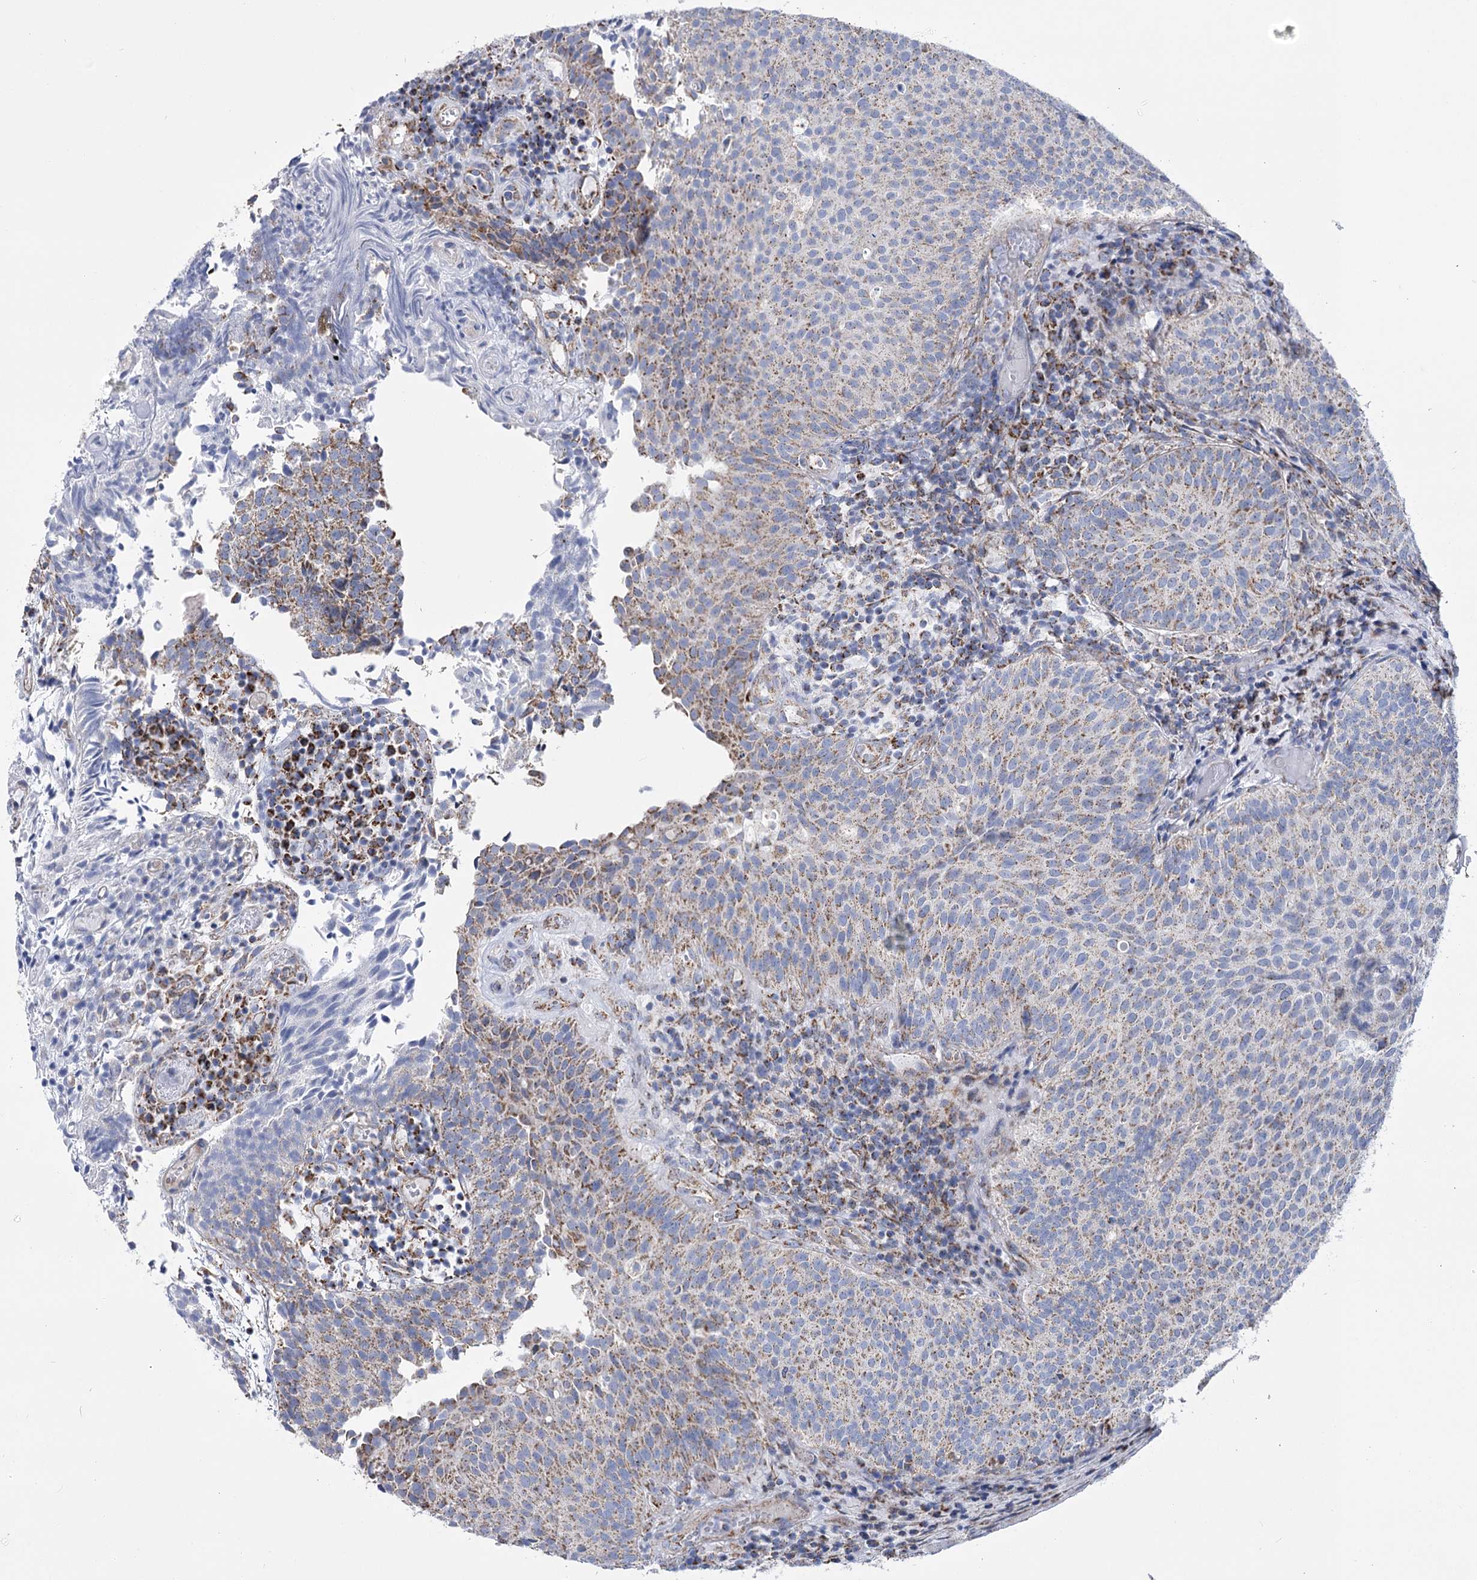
{"staining": {"intensity": "moderate", "quantity": "25%-75%", "location": "cytoplasmic/membranous"}, "tissue": "urothelial cancer", "cell_type": "Tumor cells", "image_type": "cancer", "snomed": [{"axis": "morphology", "description": "Urothelial carcinoma, Low grade"}, {"axis": "topography", "description": "Urinary bladder"}], "caption": "This is a histology image of immunohistochemistry staining of urothelial cancer, which shows moderate staining in the cytoplasmic/membranous of tumor cells.", "gene": "PDHB", "patient": {"sex": "male", "age": 86}}